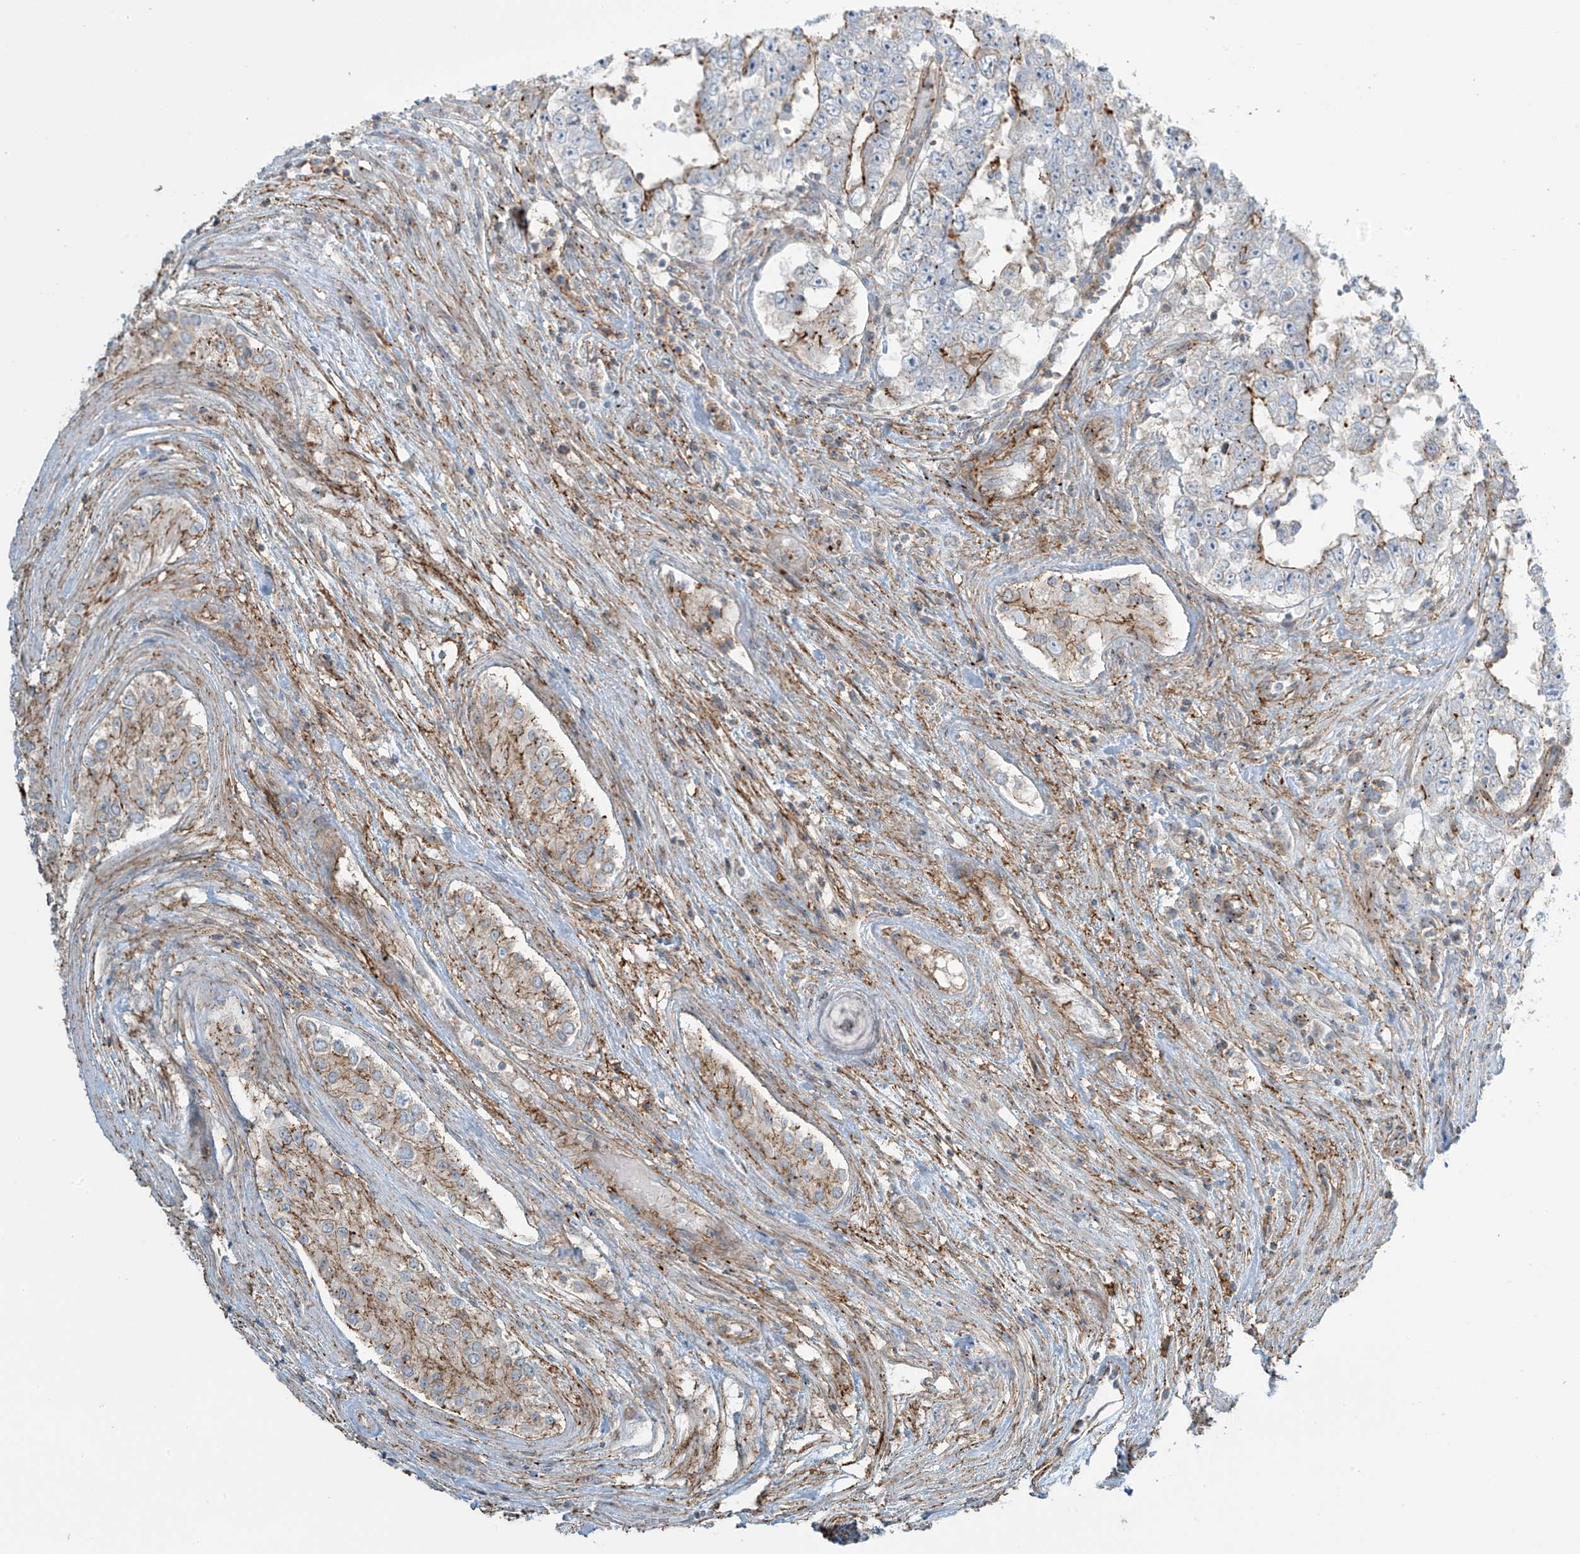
{"staining": {"intensity": "moderate", "quantity": "25%-75%", "location": "cytoplasmic/membranous"}, "tissue": "testis cancer", "cell_type": "Tumor cells", "image_type": "cancer", "snomed": [{"axis": "morphology", "description": "Carcinoma, Embryonal, NOS"}, {"axis": "topography", "description": "Testis"}], "caption": "This is a photomicrograph of IHC staining of embryonal carcinoma (testis), which shows moderate expression in the cytoplasmic/membranous of tumor cells.", "gene": "SLC9A2", "patient": {"sex": "male", "age": 25}}